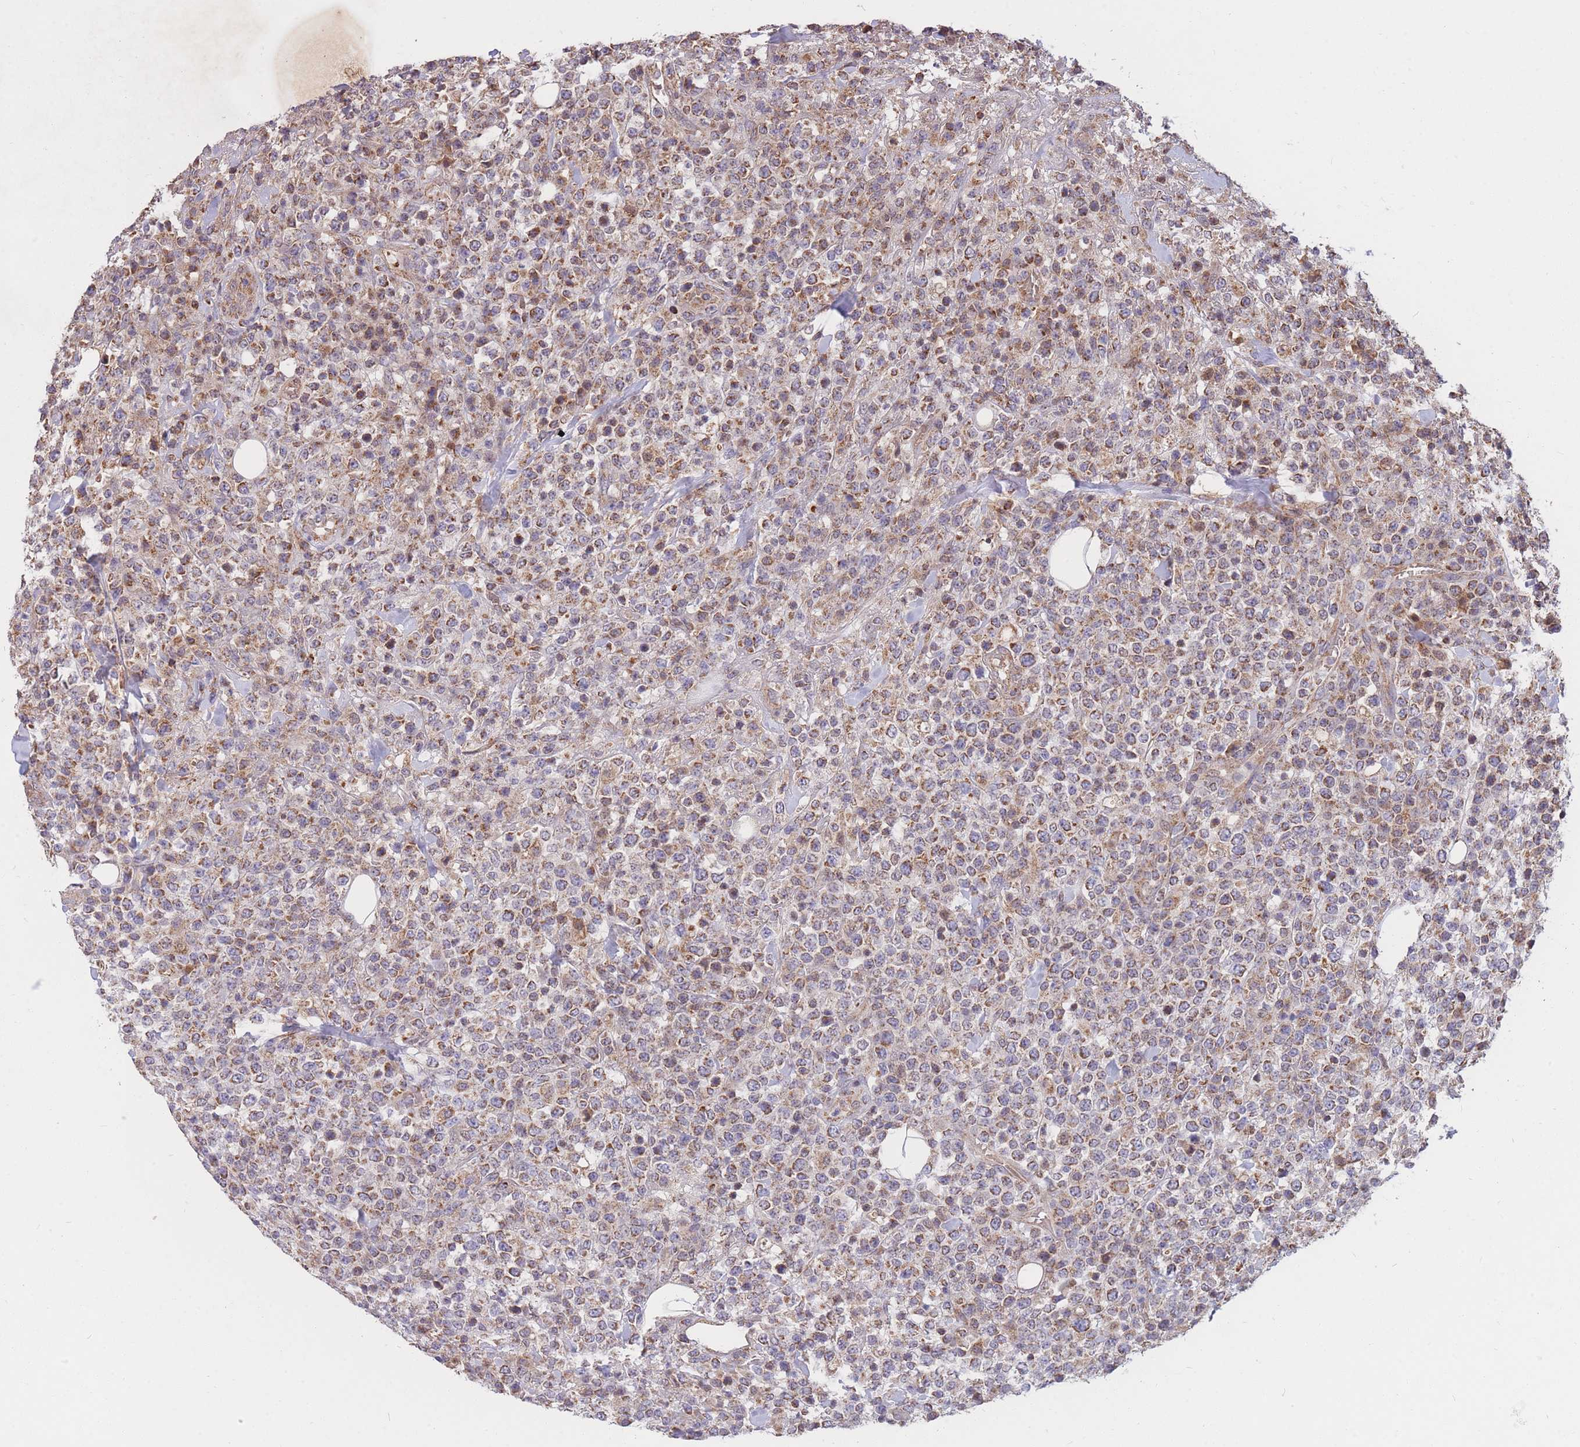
{"staining": {"intensity": "moderate", "quantity": ">75%", "location": "cytoplasmic/membranous"}, "tissue": "lymphoma", "cell_type": "Tumor cells", "image_type": "cancer", "snomed": [{"axis": "morphology", "description": "Malignant lymphoma, non-Hodgkin's type, High grade"}, {"axis": "topography", "description": "Colon"}], "caption": "The image displays immunohistochemical staining of lymphoma. There is moderate cytoplasmic/membranous positivity is identified in about >75% of tumor cells.", "gene": "PTPMT1", "patient": {"sex": "female", "age": 53}}